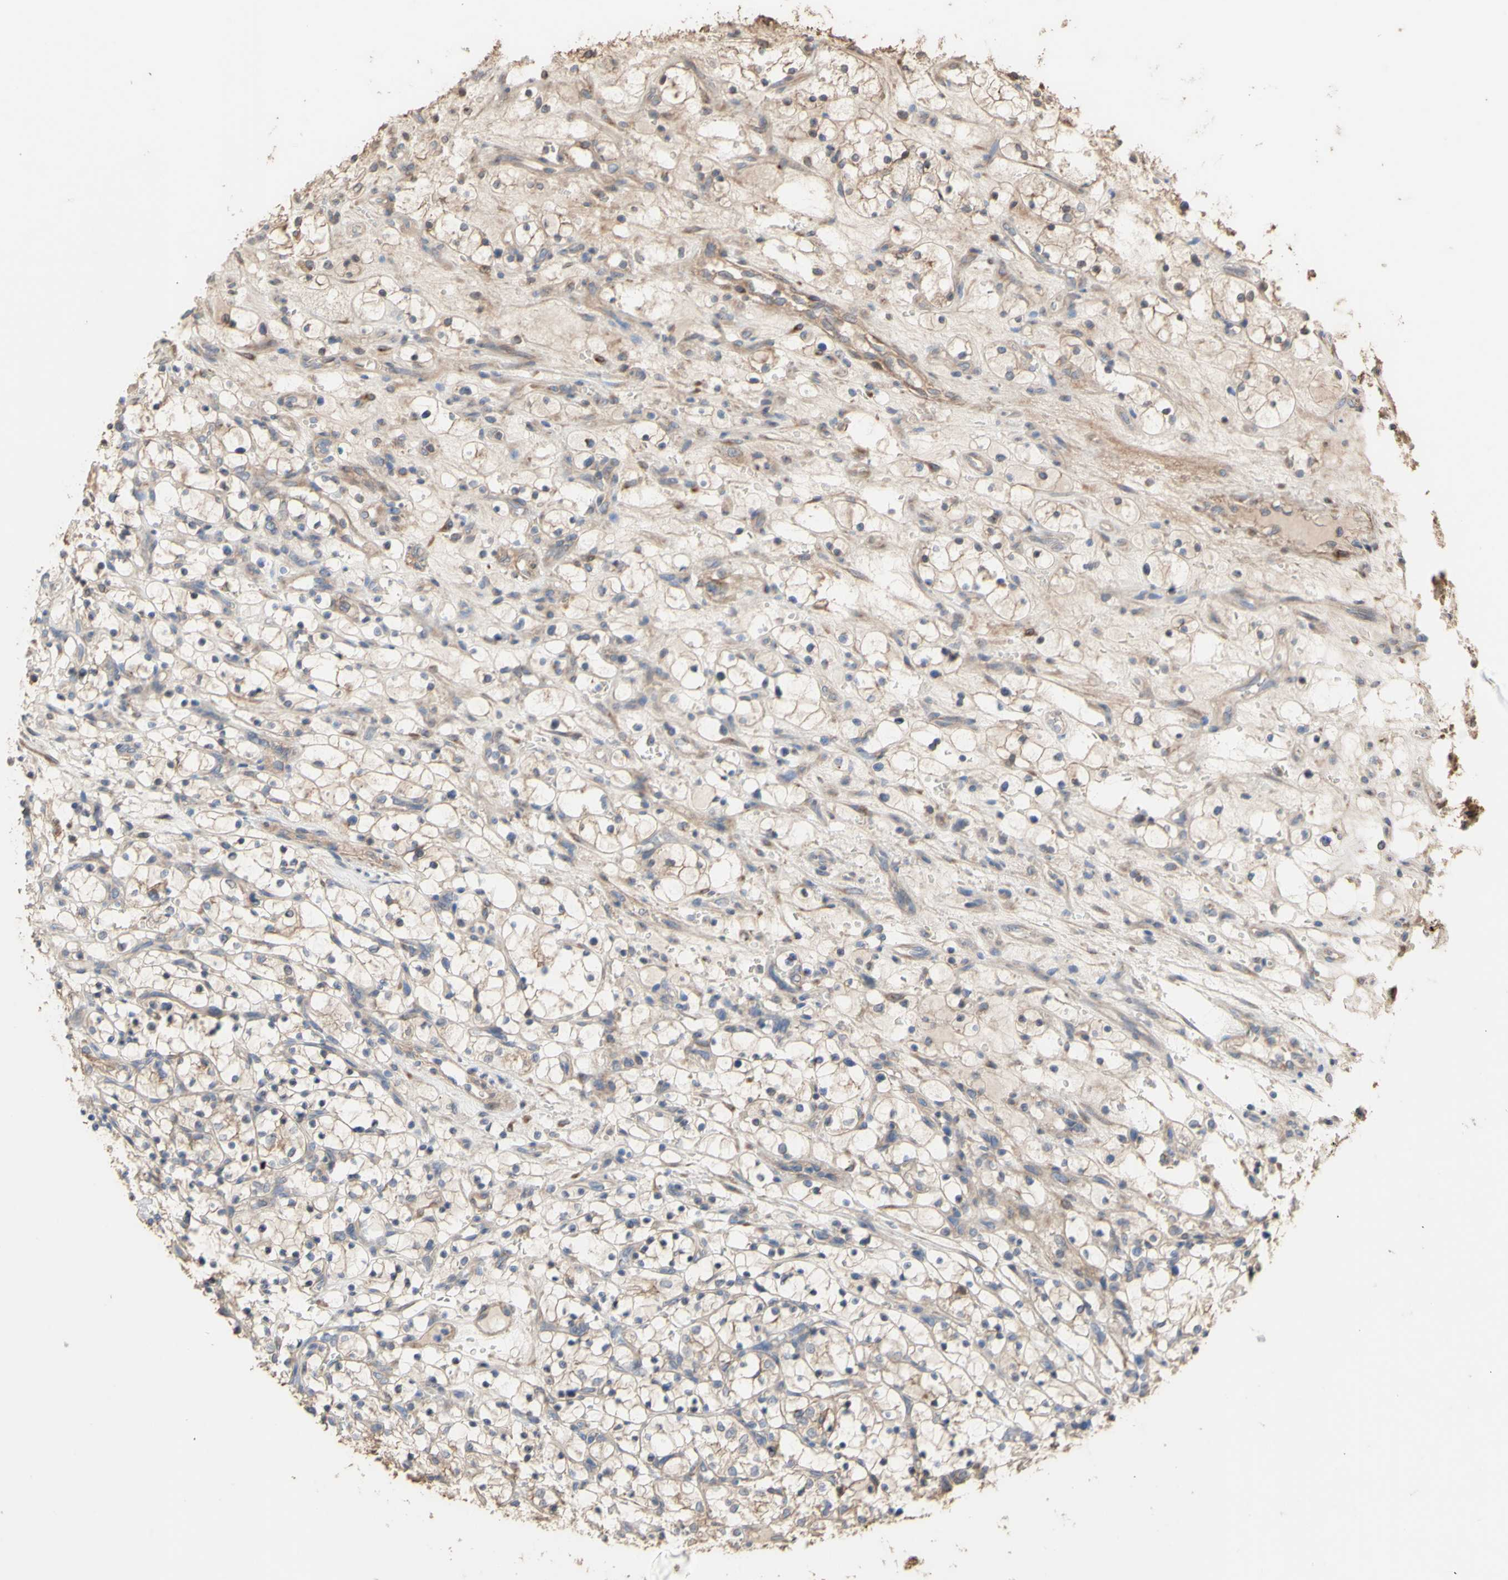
{"staining": {"intensity": "moderate", "quantity": ">75%", "location": "cytoplasmic/membranous"}, "tissue": "renal cancer", "cell_type": "Tumor cells", "image_type": "cancer", "snomed": [{"axis": "morphology", "description": "Adenocarcinoma, NOS"}, {"axis": "topography", "description": "Kidney"}], "caption": "This micrograph reveals IHC staining of adenocarcinoma (renal), with medium moderate cytoplasmic/membranous expression in approximately >75% of tumor cells.", "gene": "NECTIN3", "patient": {"sex": "female", "age": 69}}